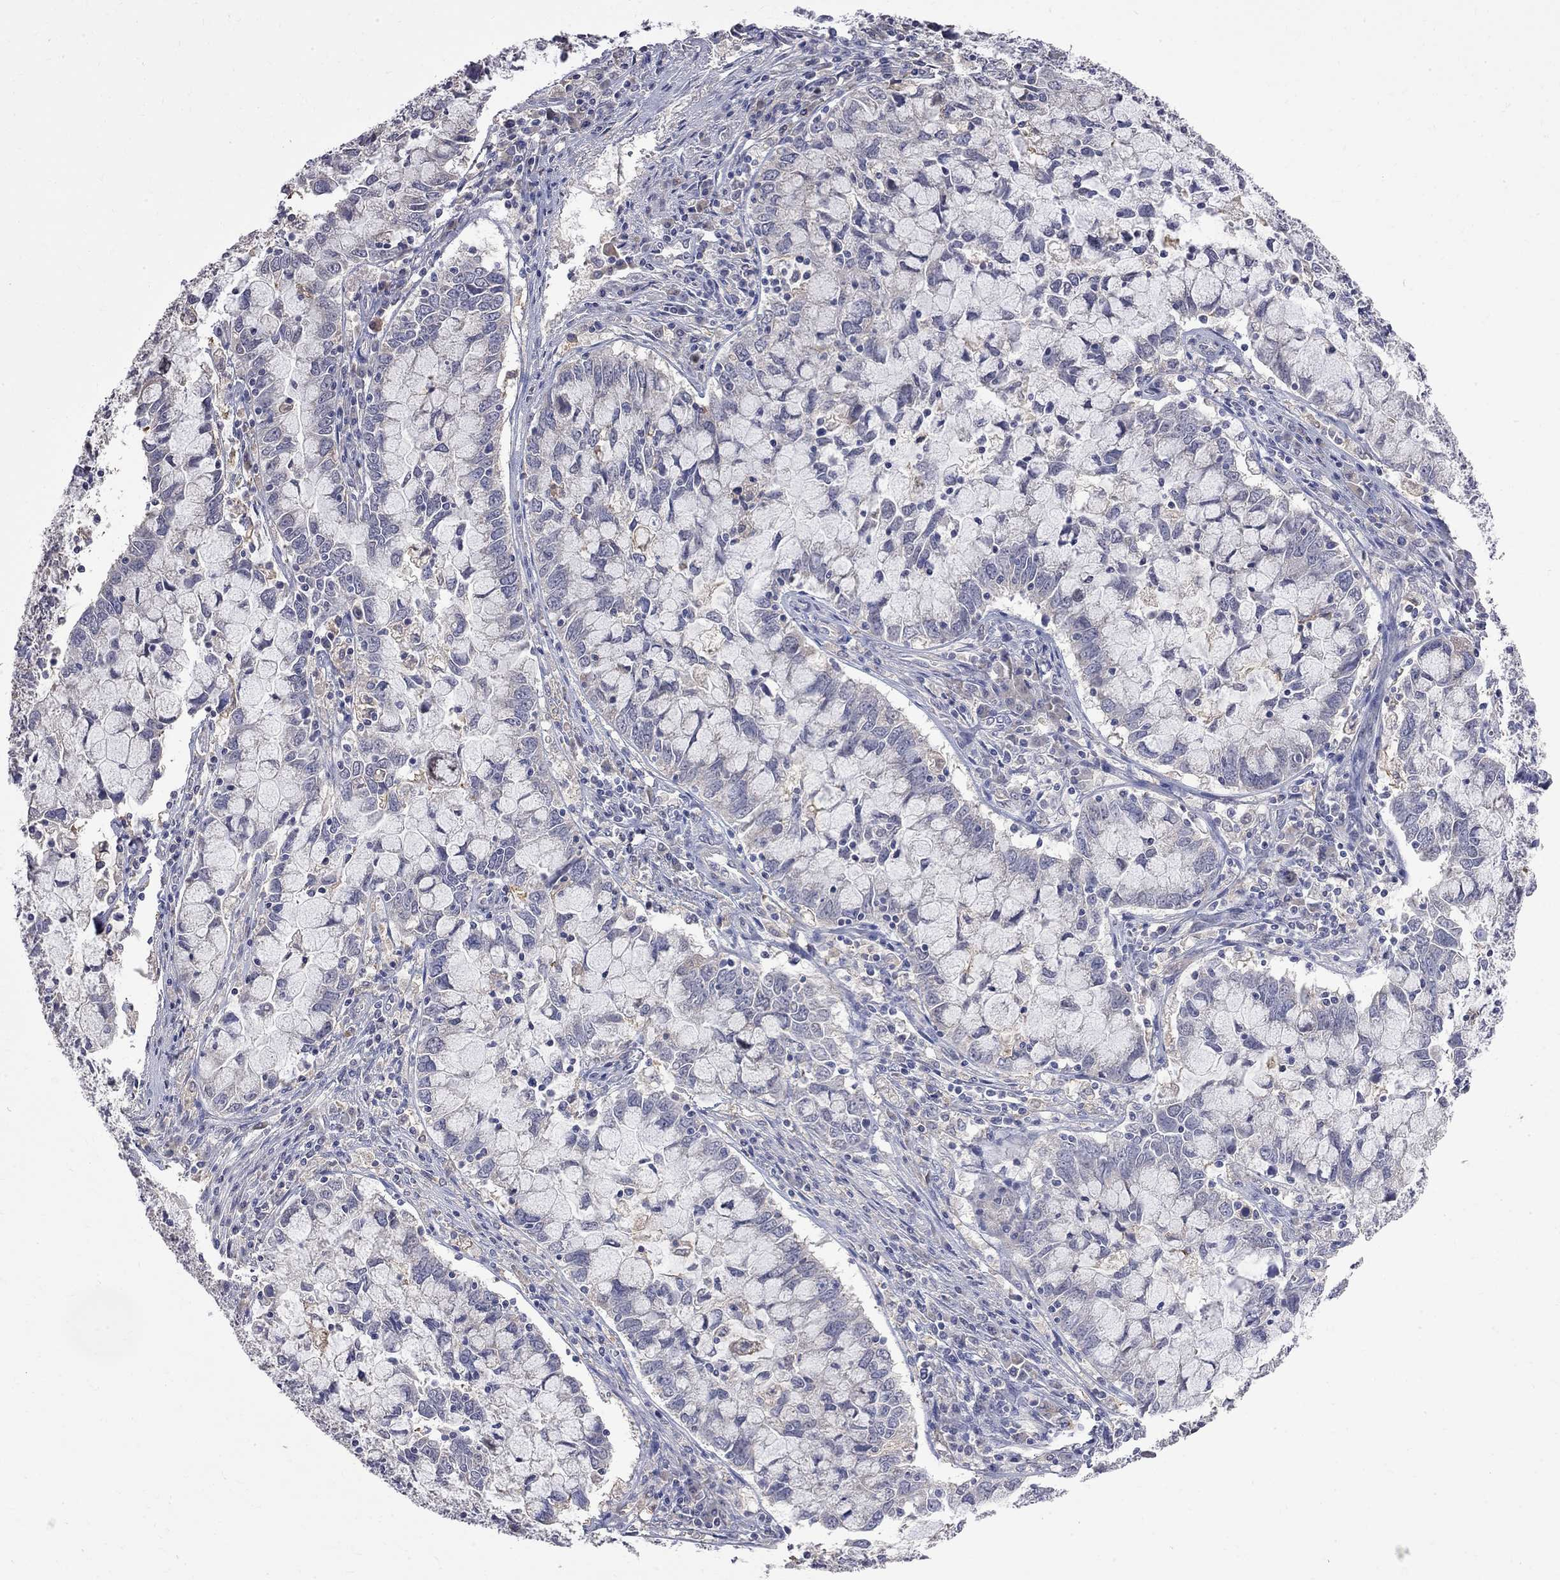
{"staining": {"intensity": "negative", "quantity": "none", "location": "none"}, "tissue": "cervical cancer", "cell_type": "Tumor cells", "image_type": "cancer", "snomed": [{"axis": "morphology", "description": "Adenocarcinoma, NOS"}, {"axis": "topography", "description": "Cervix"}], "caption": "High magnification brightfield microscopy of cervical adenocarcinoma stained with DAB (brown) and counterstained with hematoxylin (blue): tumor cells show no significant expression.", "gene": "CKAP2", "patient": {"sex": "female", "age": 40}}